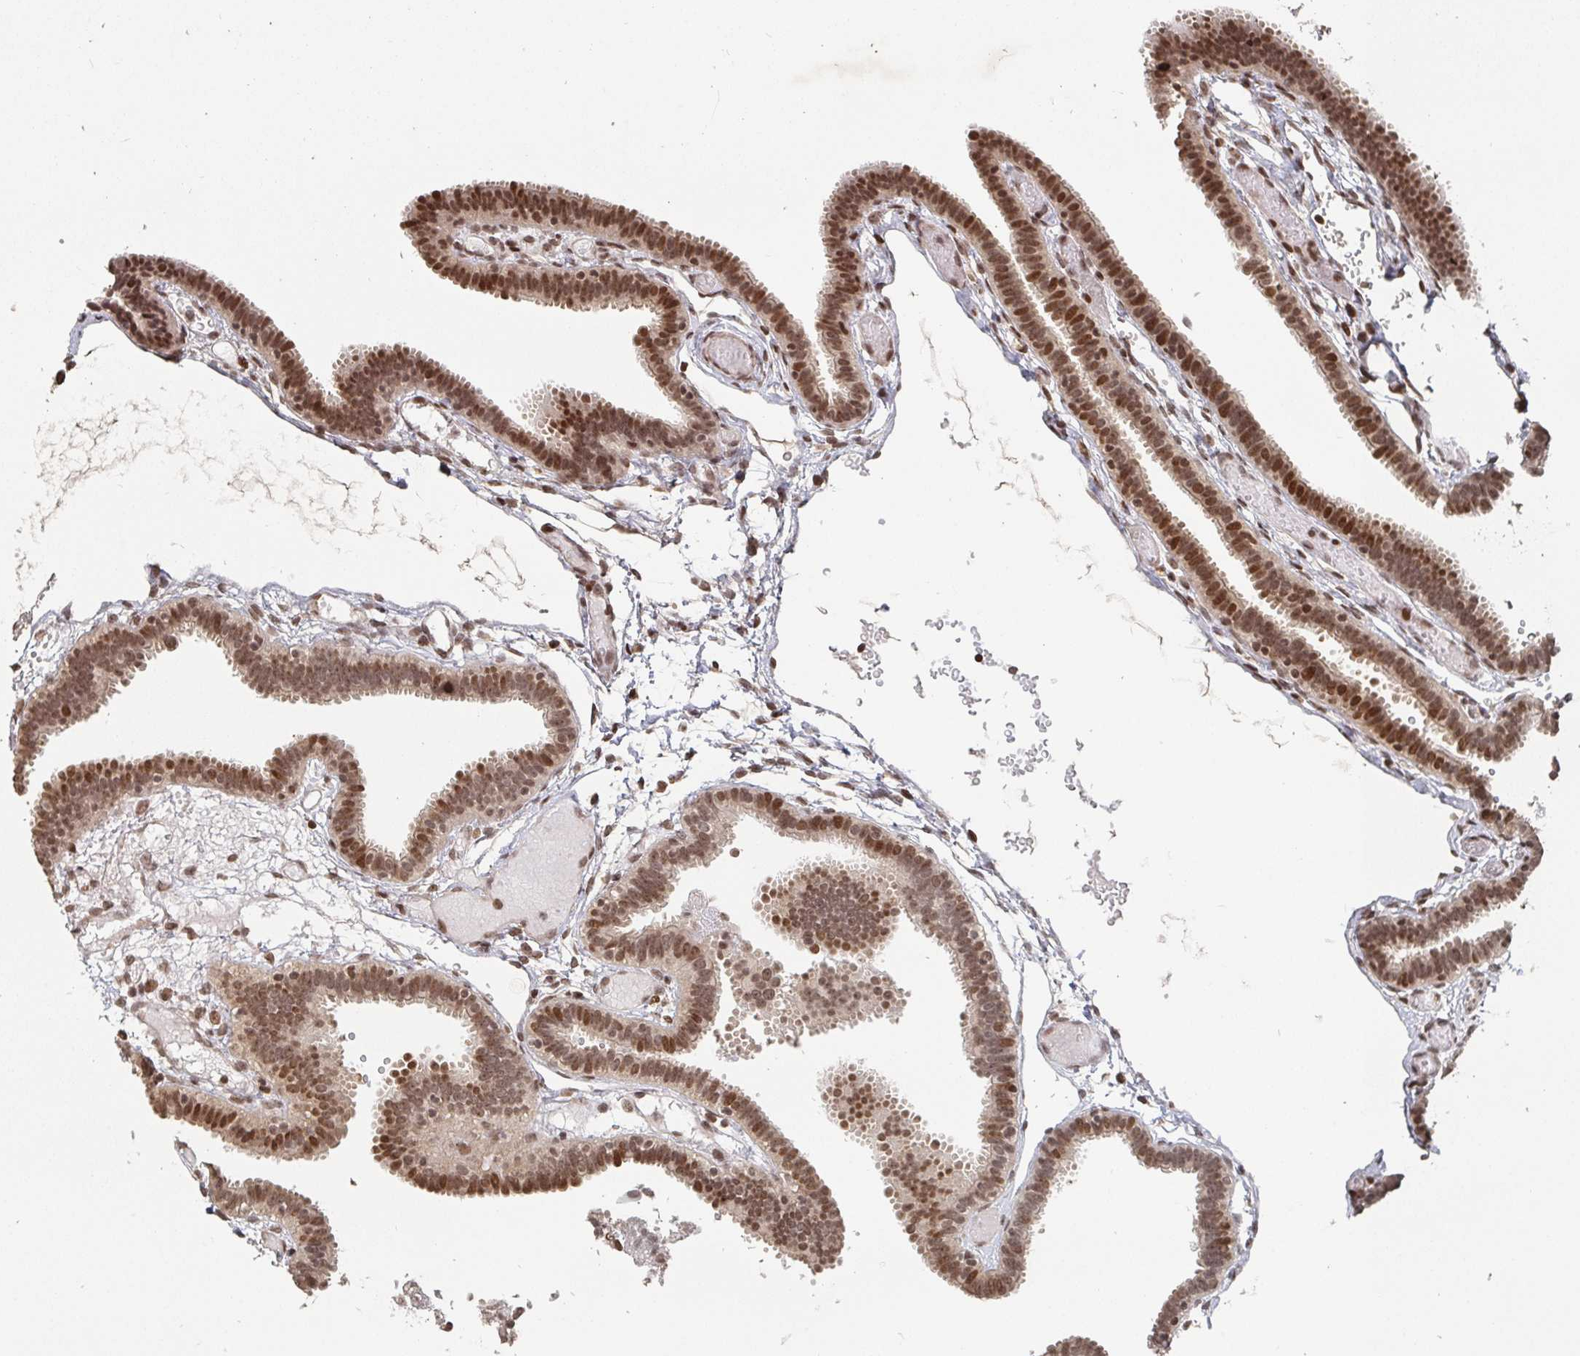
{"staining": {"intensity": "strong", "quantity": ">75%", "location": "nuclear"}, "tissue": "fallopian tube", "cell_type": "Glandular cells", "image_type": "normal", "snomed": [{"axis": "morphology", "description": "Normal tissue, NOS"}, {"axis": "topography", "description": "Fallopian tube"}], "caption": "Glandular cells reveal strong nuclear positivity in approximately >75% of cells in benign fallopian tube. (DAB = brown stain, brightfield microscopy at high magnification).", "gene": "ZDHHC12", "patient": {"sex": "female", "age": 37}}